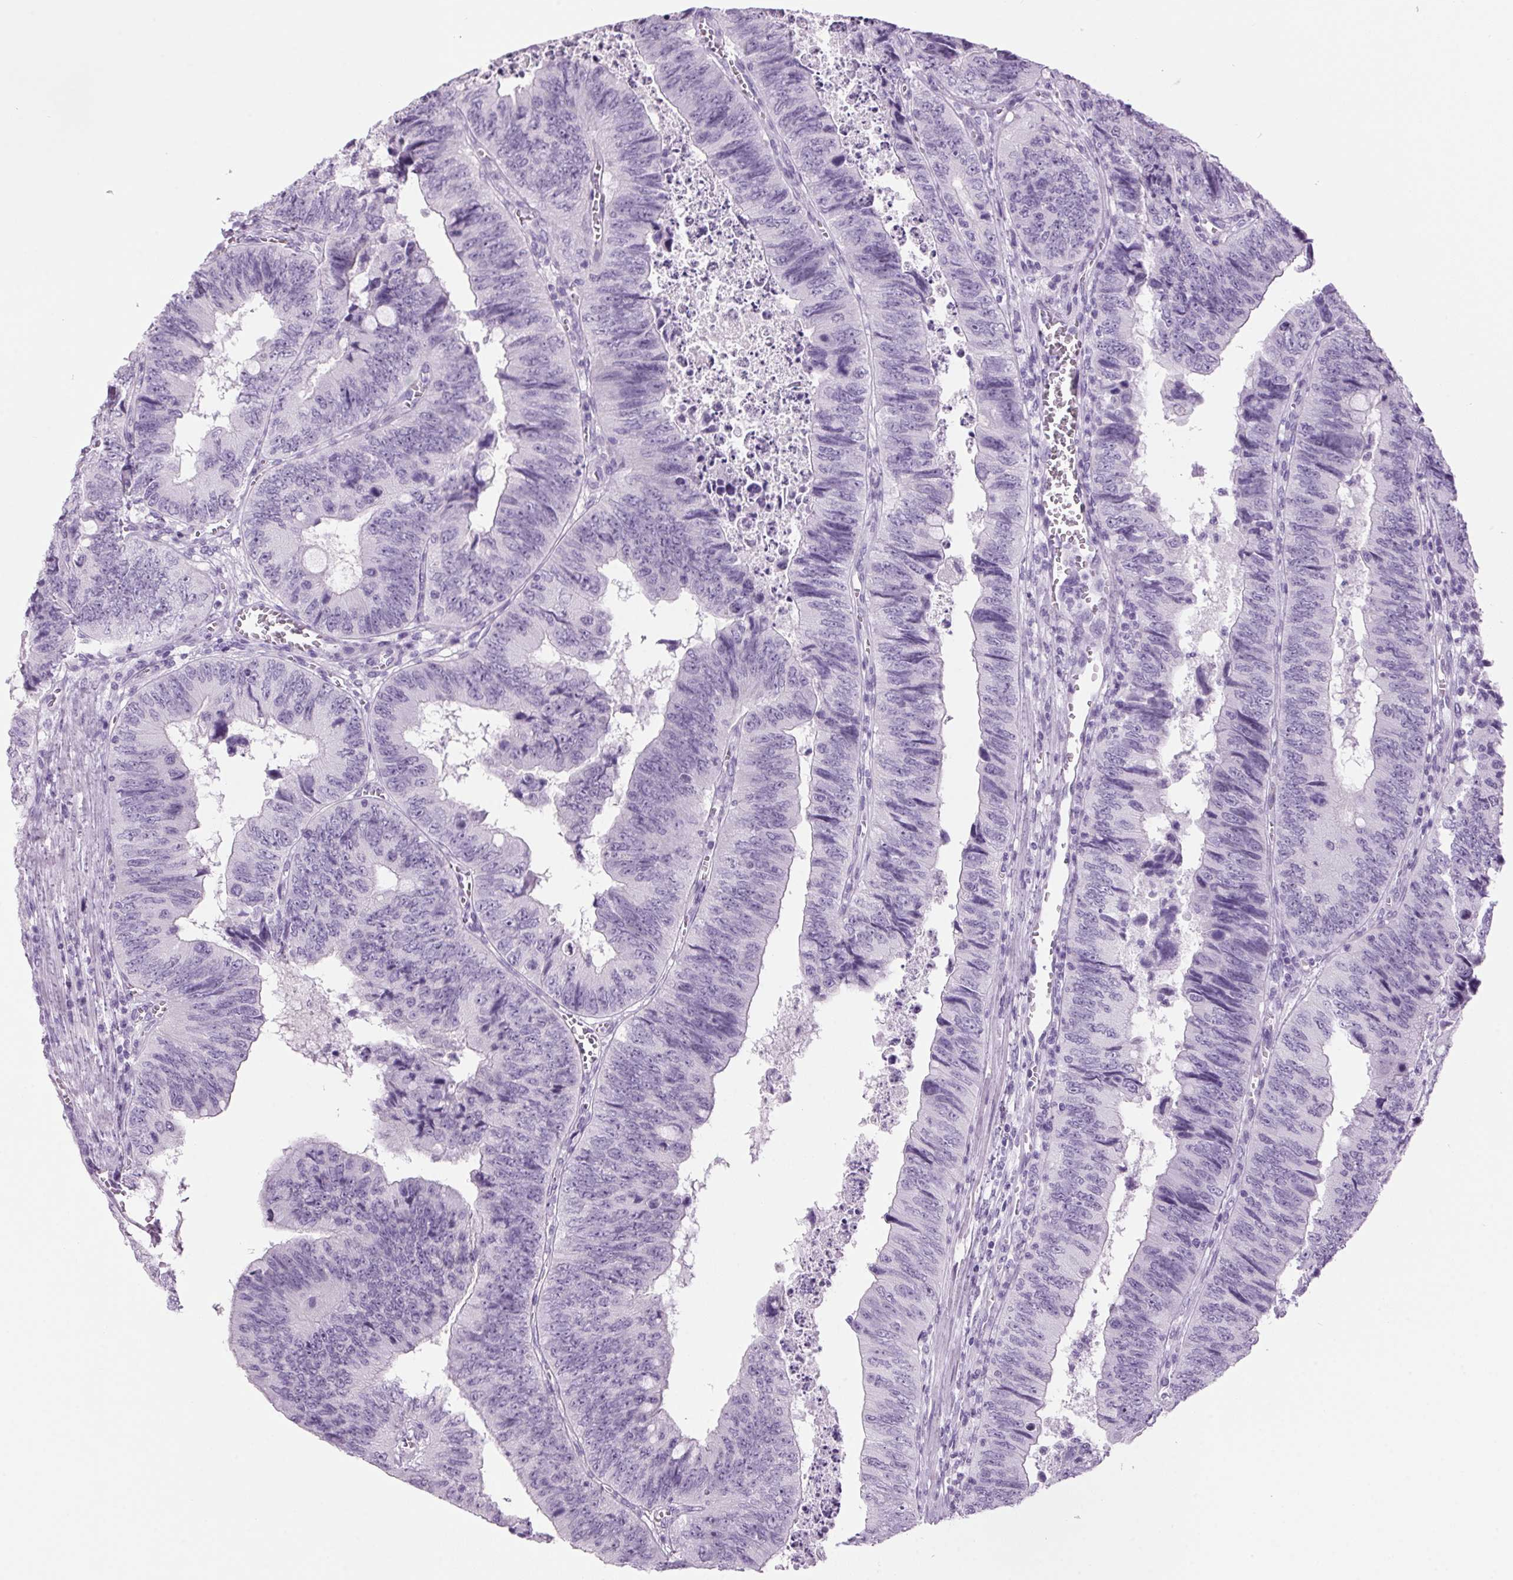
{"staining": {"intensity": "negative", "quantity": "none", "location": "none"}, "tissue": "colorectal cancer", "cell_type": "Tumor cells", "image_type": "cancer", "snomed": [{"axis": "morphology", "description": "Adenocarcinoma, NOS"}, {"axis": "topography", "description": "Colon"}], "caption": "The image reveals no staining of tumor cells in colorectal cancer.", "gene": "PPP1R1A", "patient": {"sex": "female", "age": 84}}